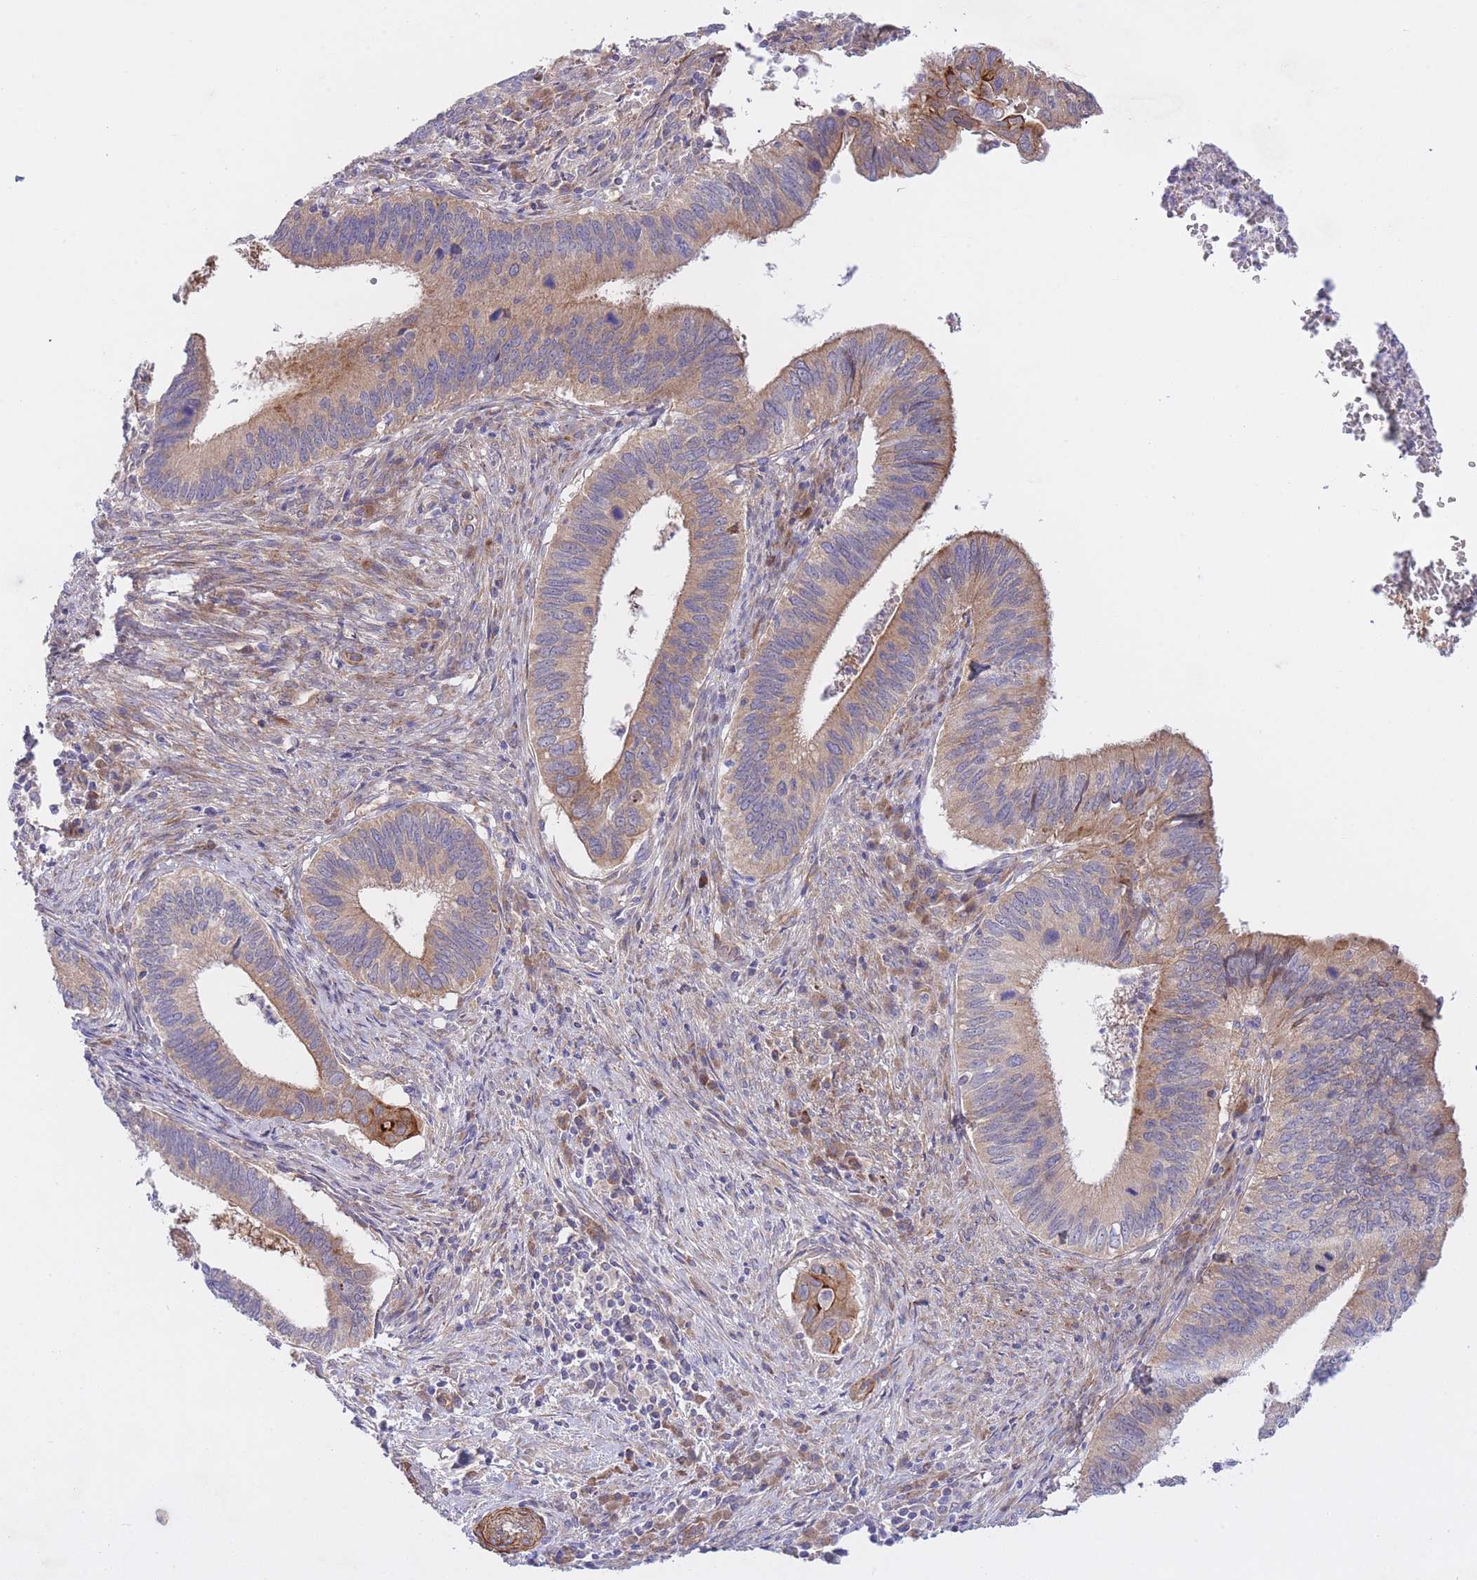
{"staining": {"intensity": "weak", "quantity": ">75%", "location": "cytoplasmic/membranous"}, "tissue": "cervical cancer", "cell_type": "Tumor cells", "image_type": "cancer", "snomed": [{"axis": "morphology", "description": "Adenocarcinoma, NOS"}, {"axis": "topography", "description": "Cervix"}], "caption": "A micrograph of cervical cancer (adenocarcinoma) stained for a protein demonstrates weak cytoplasmic/membranous brown staining in tumor cells.", "gene": "CHAC1", "patient": {"sex": "female", "age": 42}}